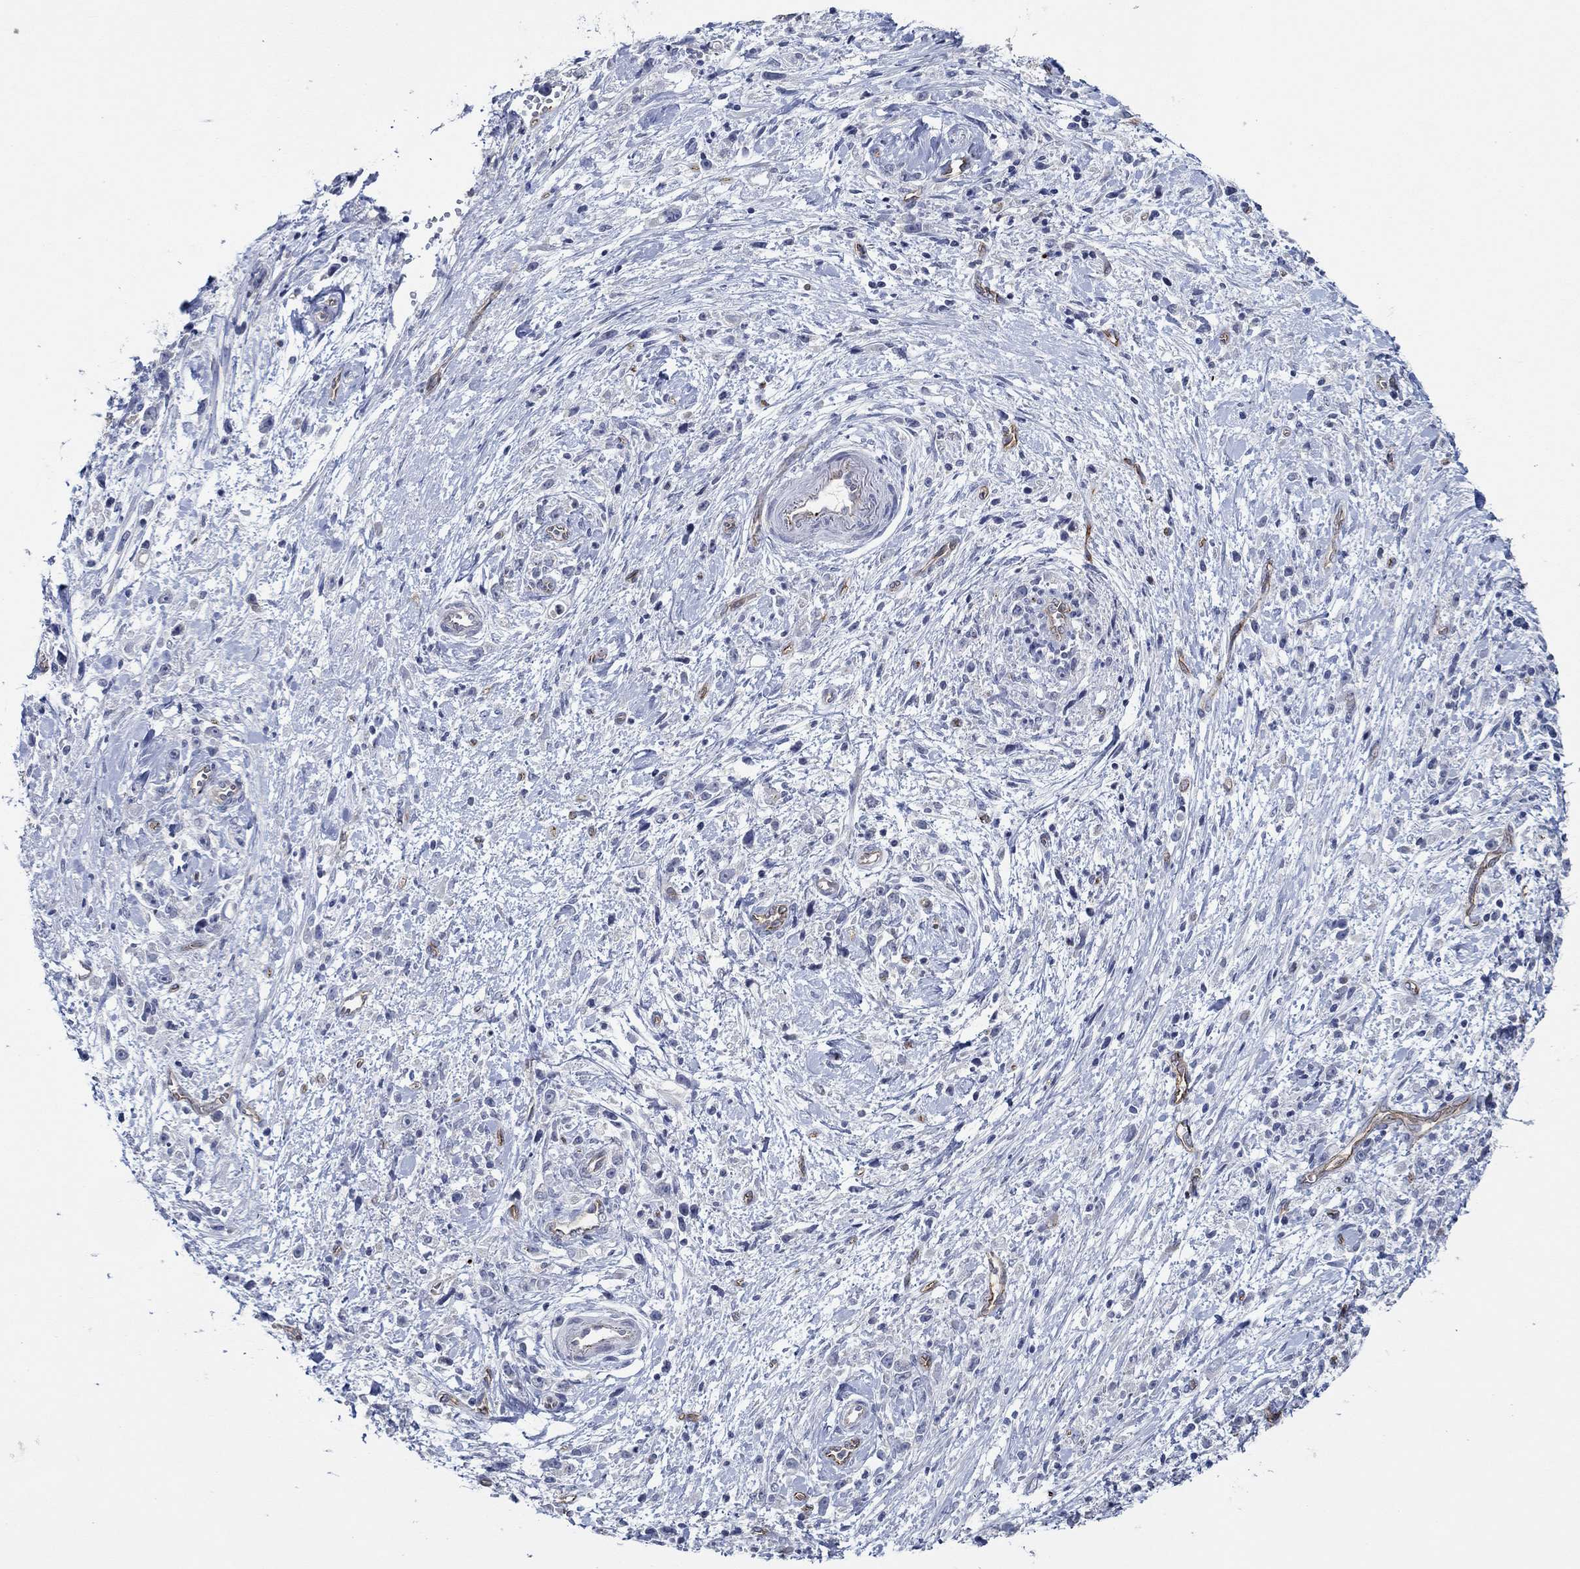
{"staining": {"intensity": "negative", "quantity": "none", "location": "none"}, "tissue": "stomach cancer", "cell_type": "Tumor cells", "image_type": "cancer", "snomed": [{"axis": "morphology", "description": "Adenocarcinoma, NOS"}, {"axis": "topography", "description": "Stomach"}], "caption": "Adenocarcinoma (stomach) was stained to show a protein in brown. There is no significant expression in tumor cells.", "gene": "GJA5", "patient": {"sex": "female", "age": 59}}